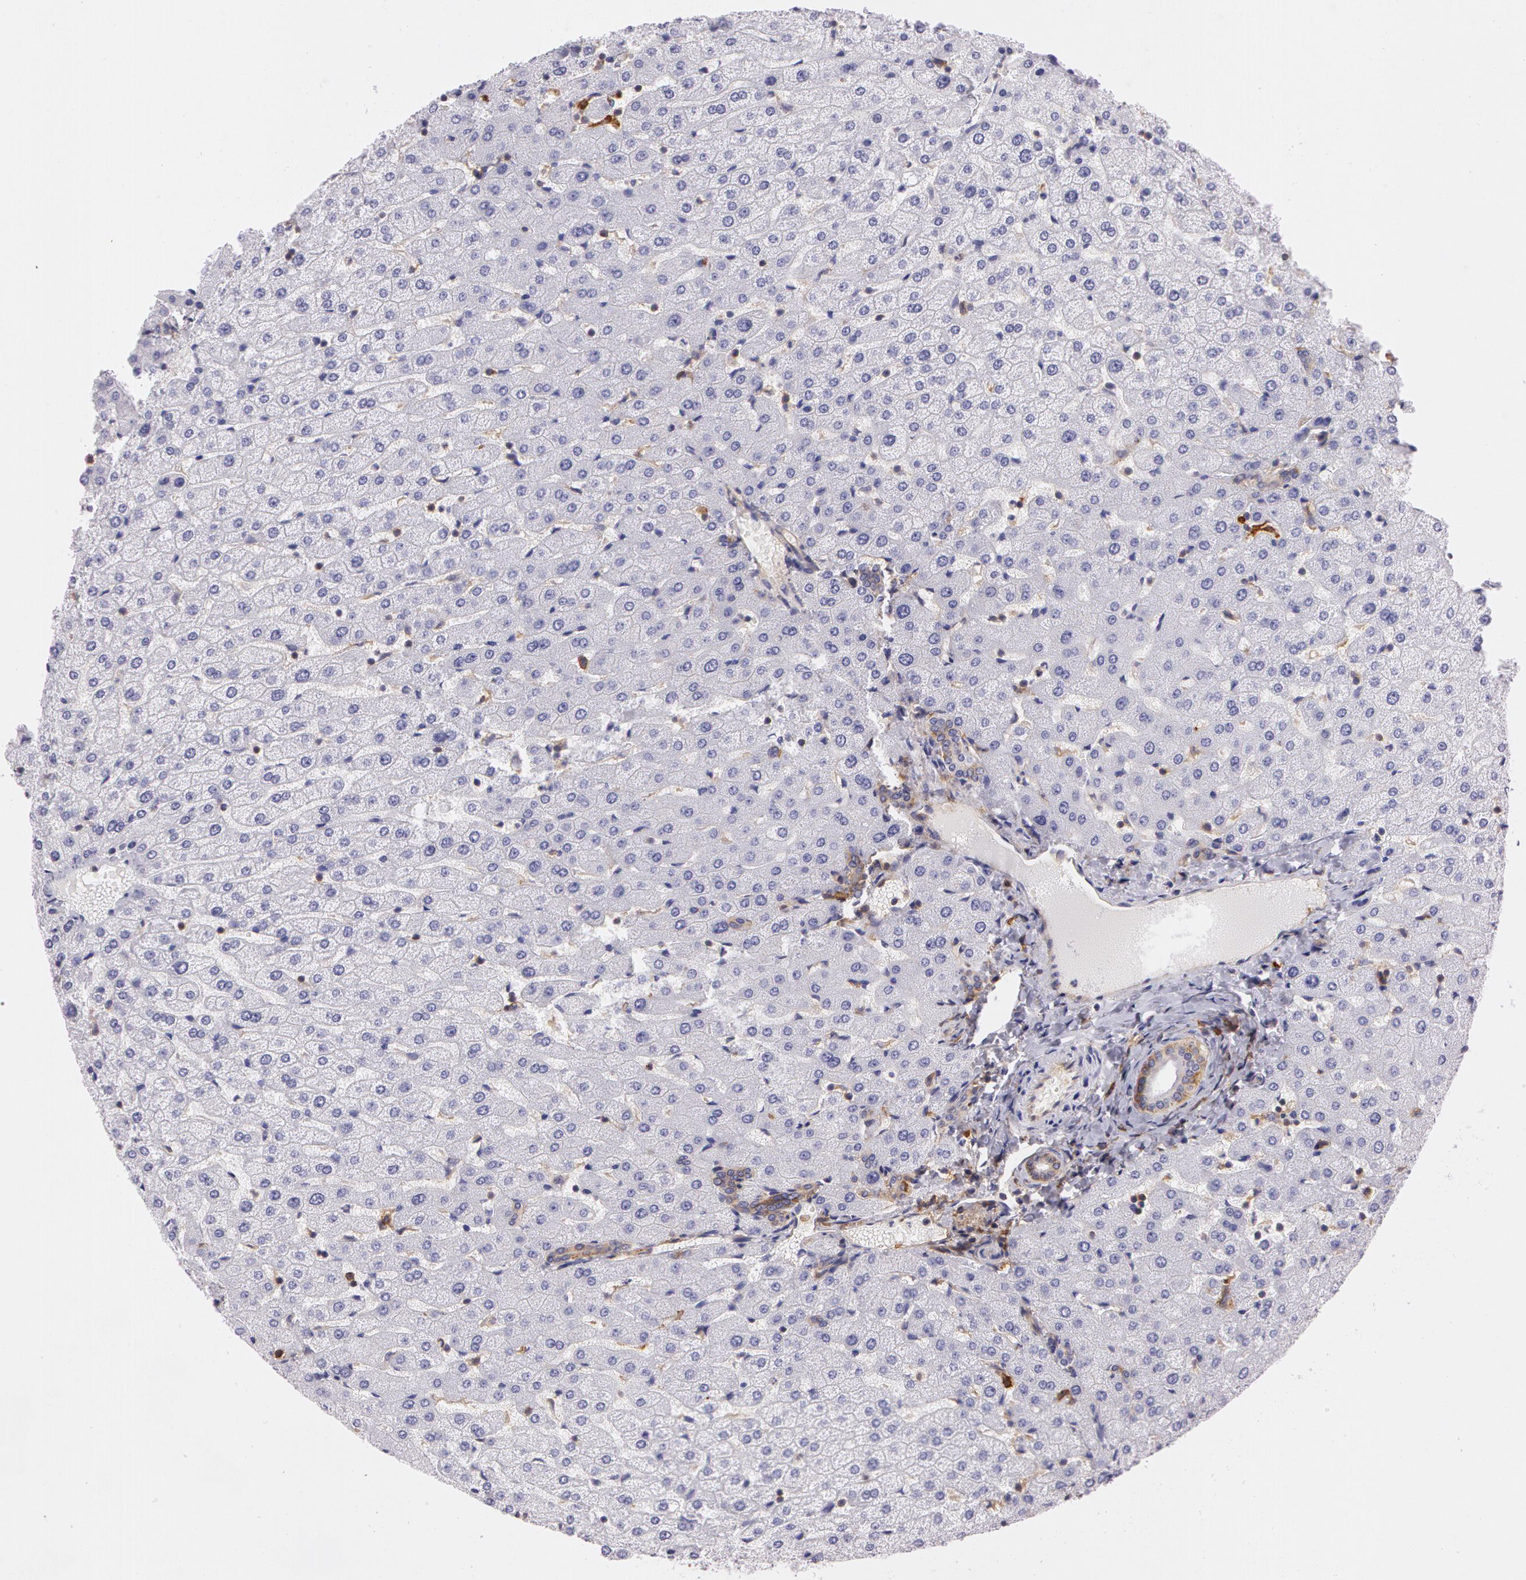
{"staining": {"intensity": "weak", "quantity": ">75%", "location": "cytoplasmic/membranous"}, "tissue": "liver", "cell_type": "Cholangiocytes", "image_type": "normal", "snomed": [{"axis": "morphology", "description": "Normal tissue, NOS"}, {"axis": "morphology", "description": "Fibrosis, NOS"}, {"axis": "topography", "description": "Liver"}], "caption": "Benign liver reveals weak cytoplasmic/membranous positivity in about >75% of cholangiocytes (brown staining indicates protein expression, while blue staining denotes nuclei)..", "gene": "LY75", "patient": {"sex": "female", "age": 29}}